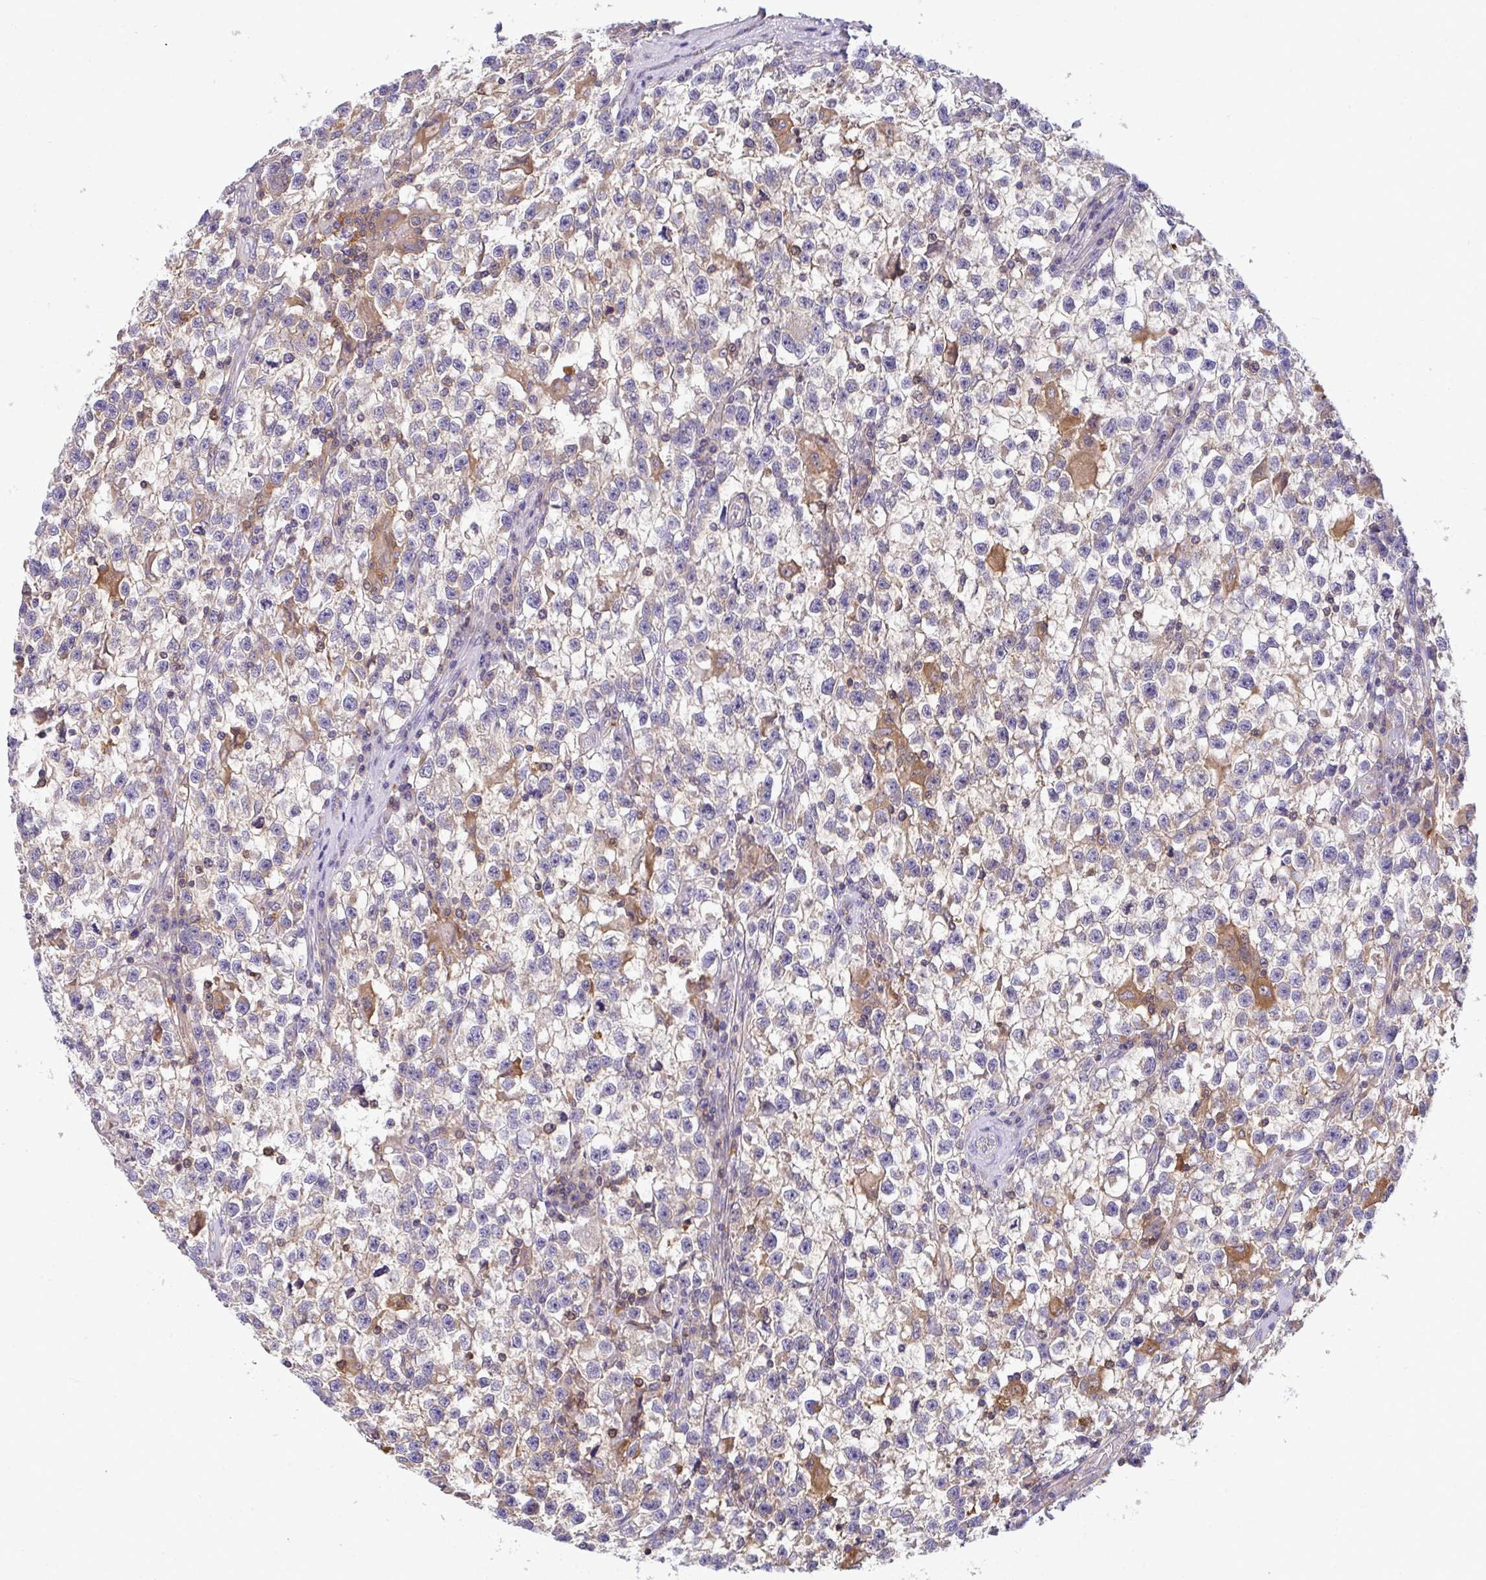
{"staining": {"intensity": "weak", "quantity": ">75%", "location": "cytoplasmic/membranous"}, "tissue": "testis cancer", "cell_type": "Tumor cells", "image_type": "cancer", "snomed": [{"axis": "morphology", "description": "Seminoma, NOS"}, {"axis": "topography", "description": "Testis"}], "caption": "Immunohistochemical staining of human testis cancer (seminoma) demonstrates weak cytoplasmic/membranous protein staining in about >75% of tumor cells.", "gene": "SLC30A6", "patient": {"sex": "male", "age": 31}}